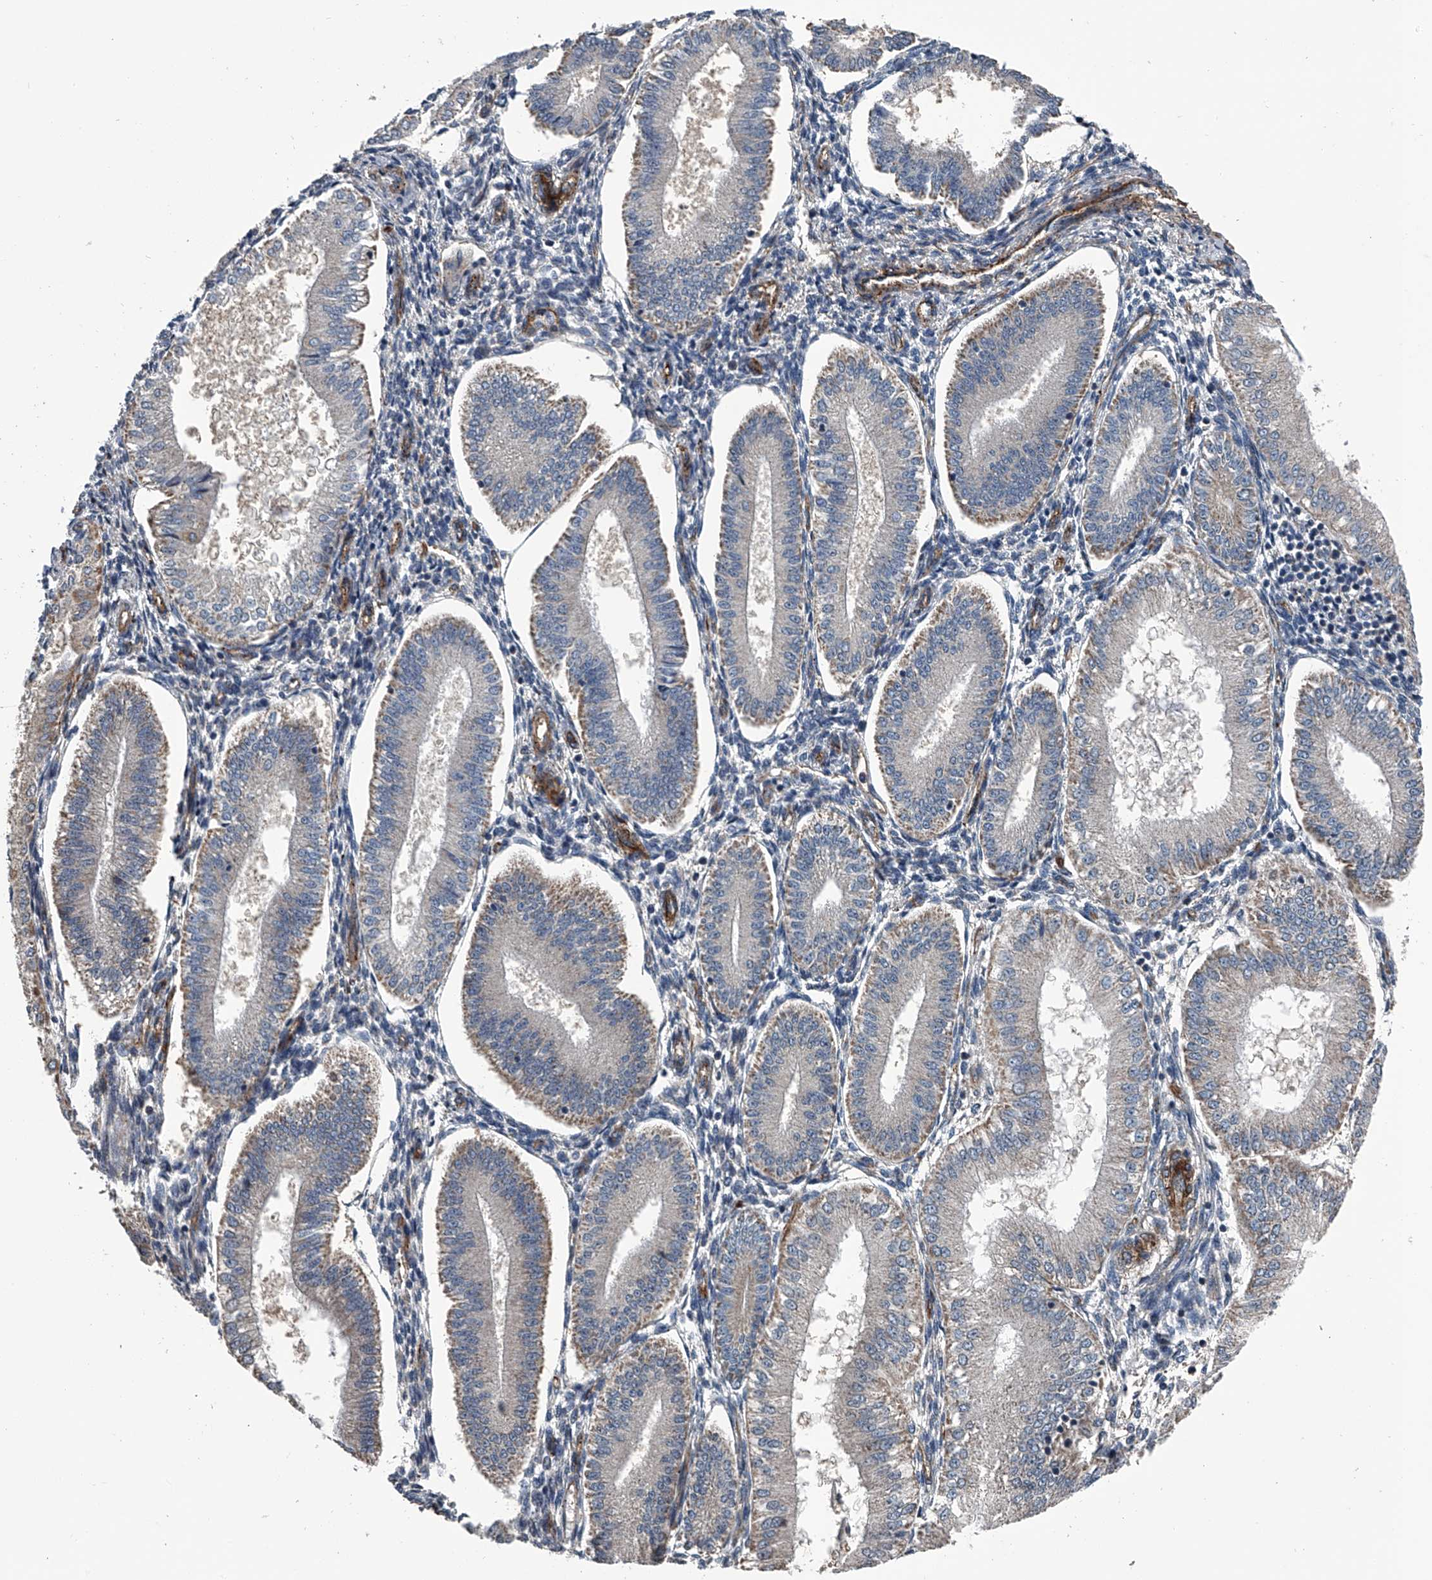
{"staining": {"intensity": "moderate", "quantity": "25%-75%", "location": "cytoplasmic/membranous"}, "tissue": "endometrium", "cell_type": "Cells in endometrial stroma", "image_type": "normal", "snomed": [{"axis": "morphology", "description": "Normal tissue, NOS"}, {"axis": "topography", "description": "Endometrium"}], "caption": "Brown immunohistochemical staining in benign endometrium displays moderate cytoplasmic/membranous staining in about 25%-75% of cells in endometrial stroma. (DAB (3,3'-diaminobenzidine) IHC with brightfield microscopy, high magnification).", "gene": "LDLRAD2", "patient": {"sex": "female", "age": 39}}